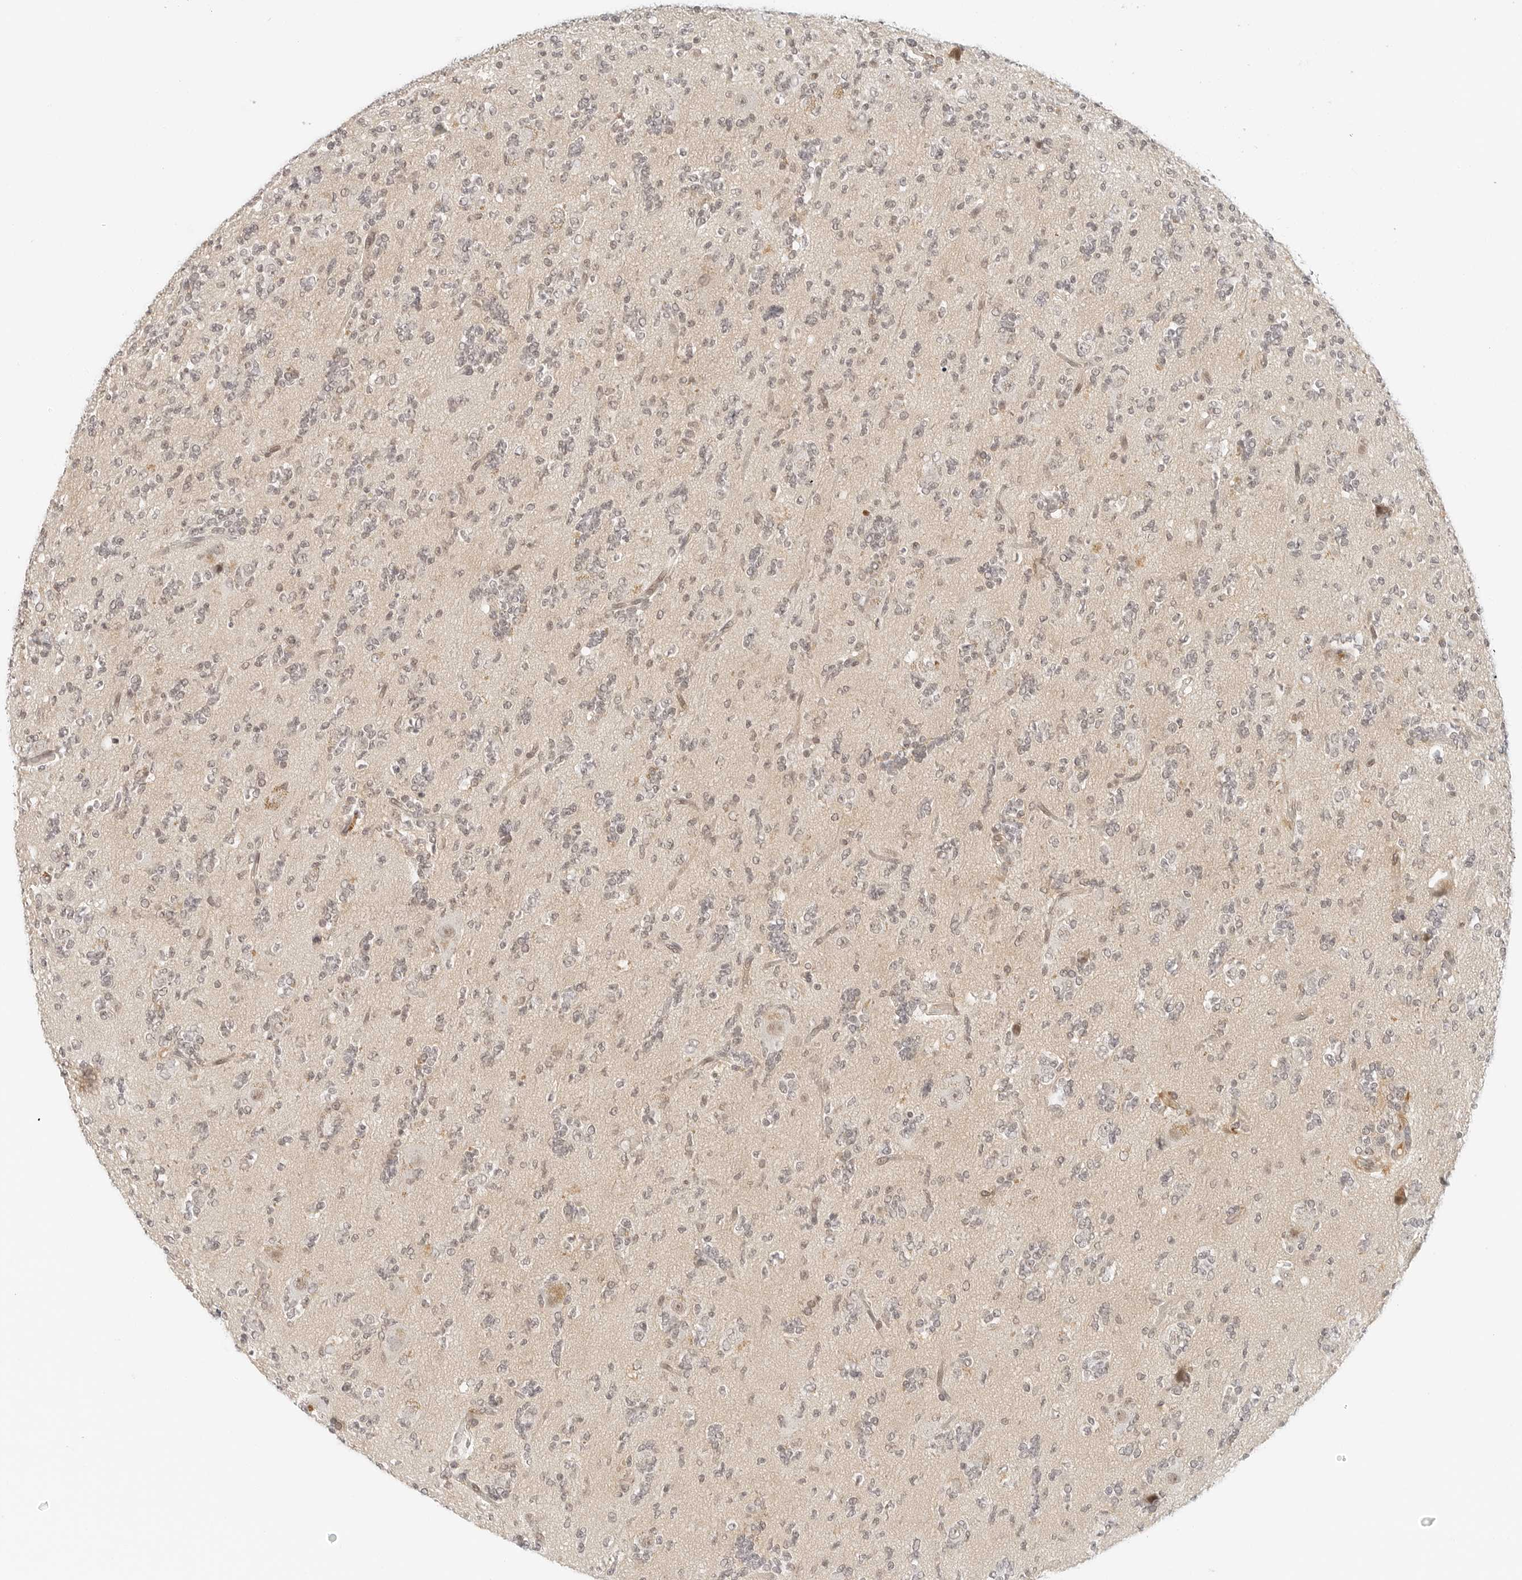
{"staining": {"intensity": "weak", "quantity": "<25%", "location": "nuclear"}, "tissue": "glioma", "cell_type": "Tumor cells", "image_type": "cancer", "snomed": [{"axis": "morphology", "description": "Glioma, malignant, High grade"}, {"axis": "topography", "description": "Brain"}], "caption": "Protein analysis of glioma demonstrates no significant staining in tumor cells.", "gene": "NEO1", "patient": {"sex": "female", "age": 62}}